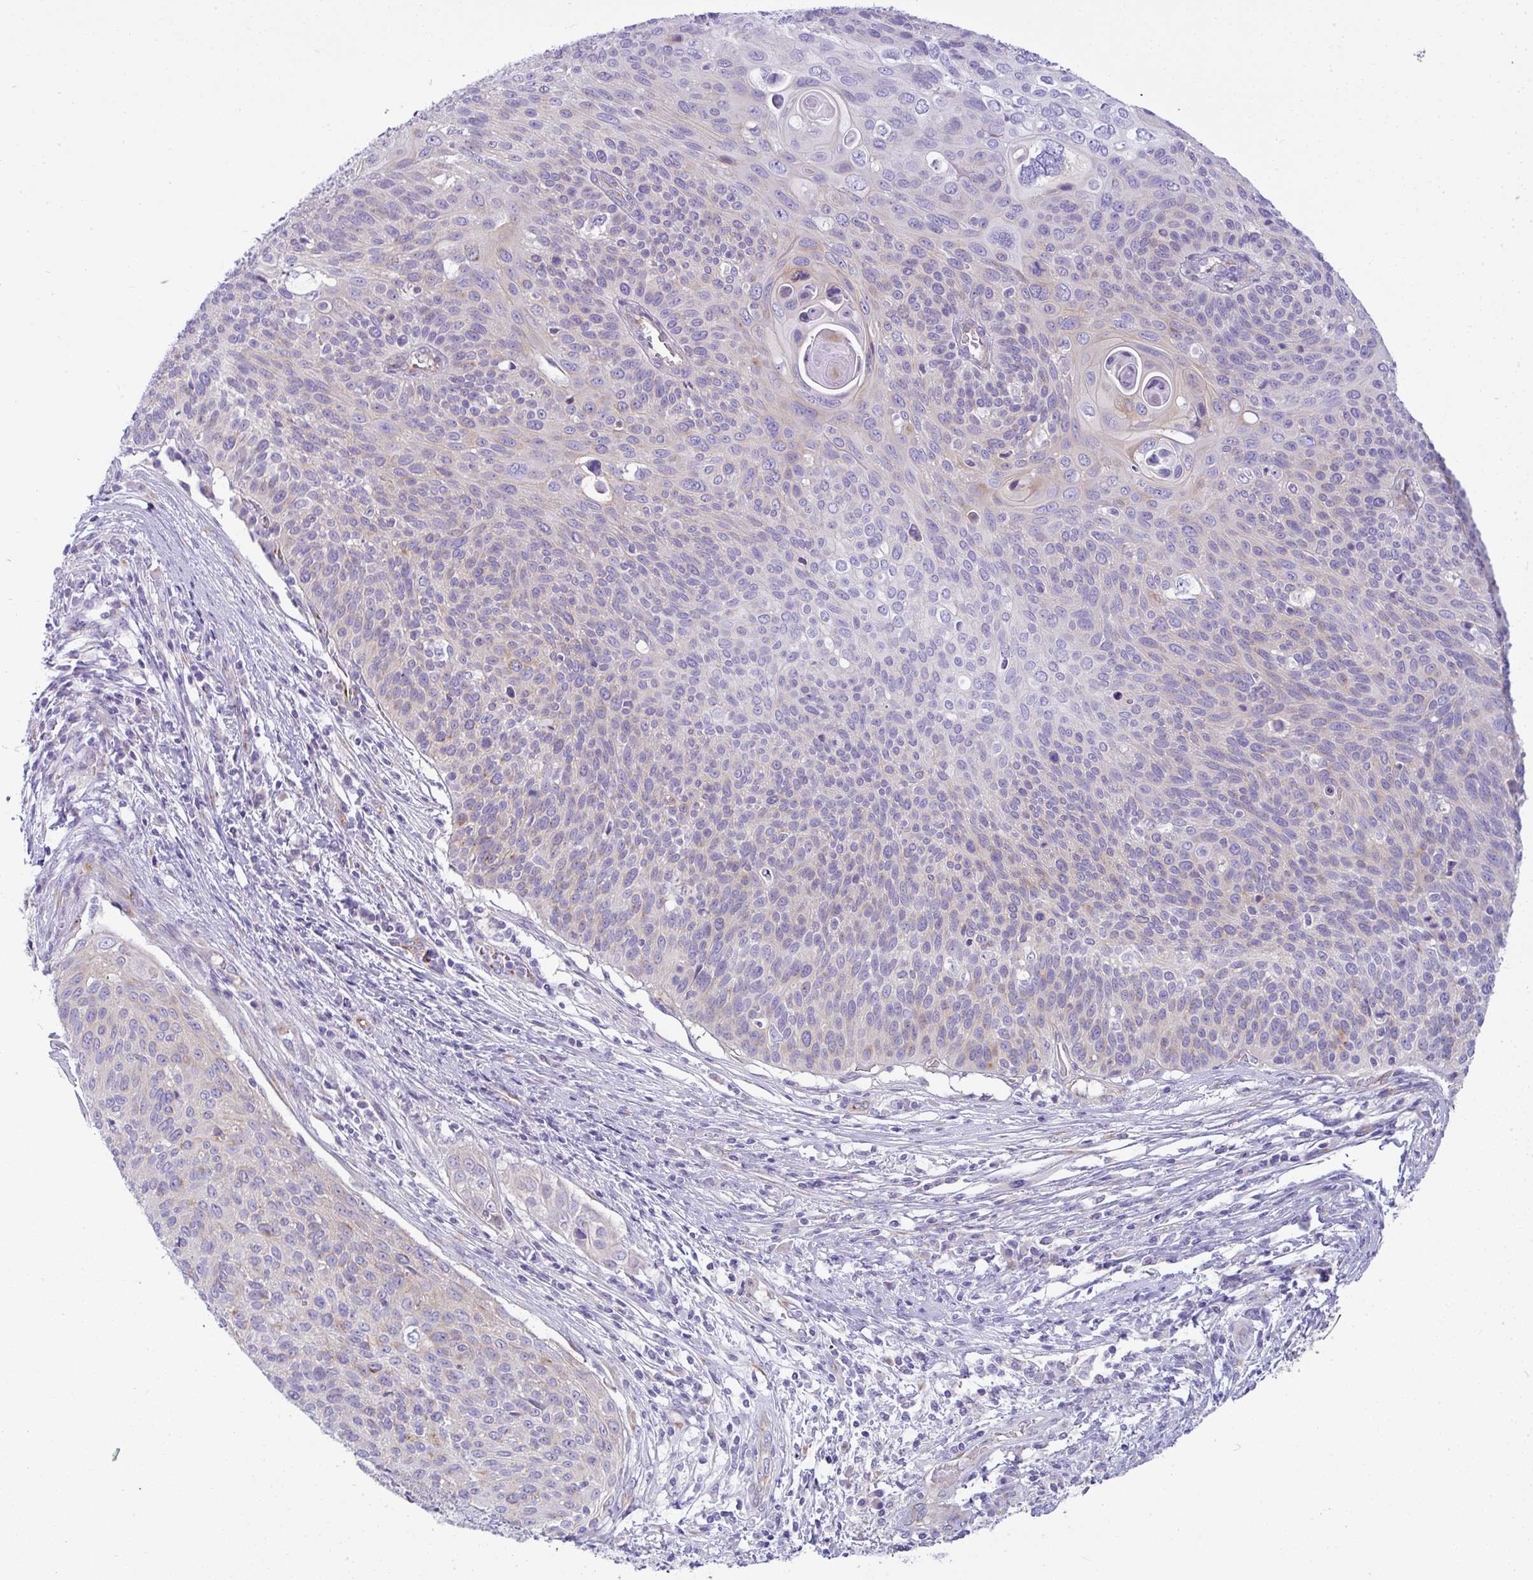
{"staining": {"intensity": "negative", "quantity": "none", "location": "none"}, "tissue": "cervical cancer", "cell_type": "Tumor cells", "image_type": "cancer", "snomed": [{"axis": "morphology", "description": "Squamous cell carcinoma, NOS"}, {"axis": "topography", "description": "Cervix"}], "caption": "Immunohistochemistry photomicrograph of neoplastic tissue: cervical cancer stained with DAB (3,3'-diaminobenzidine) displays no significant protein staining in tumor cells.", "gene": "FAM177A1", "patient": {"sex": "female", "age": 31}}